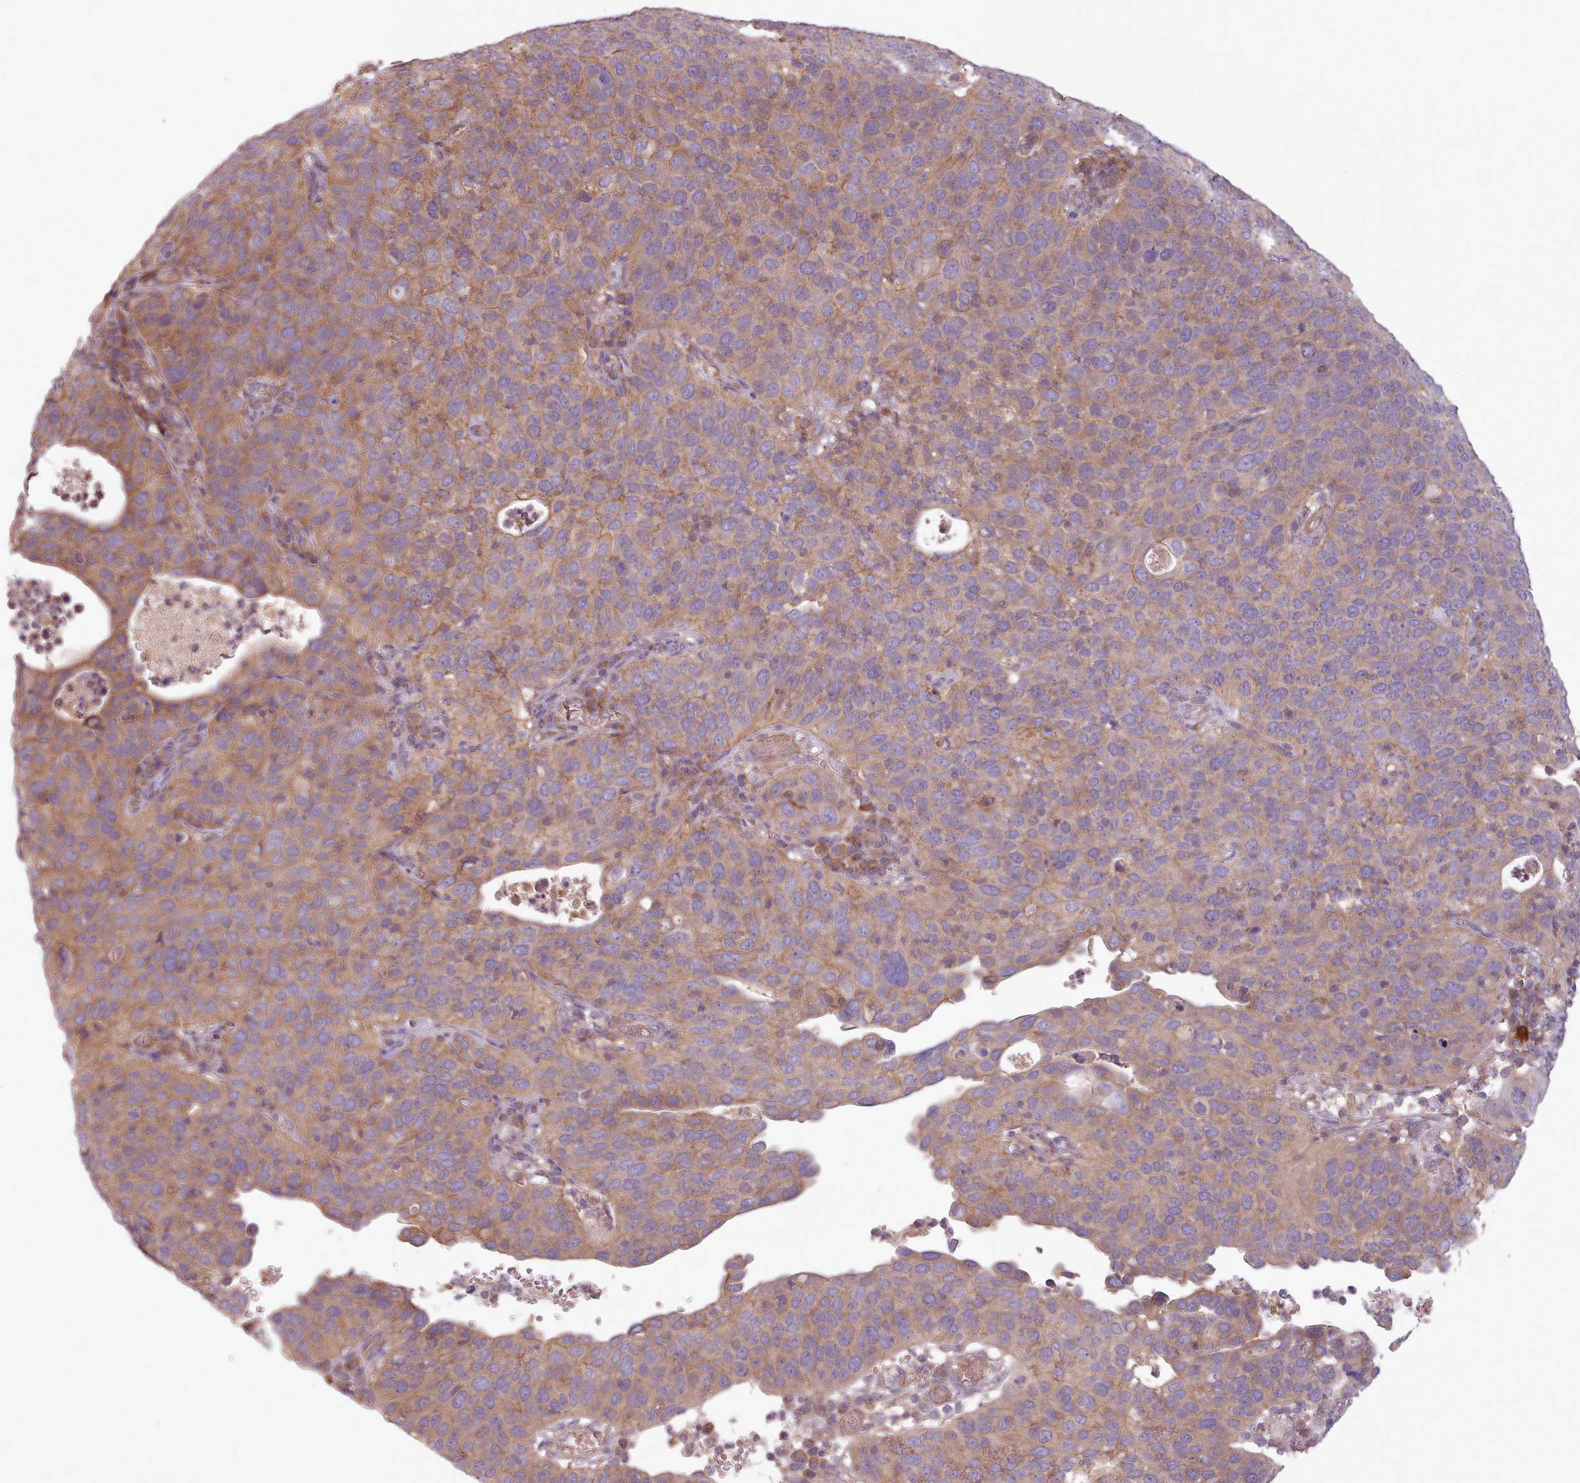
{"staining": {"intensity": "moderate", "quantity": ">75%", "location": "cytoplasmic/membranous"}, "tissue": "cervical cancer", "cell_type": "Tumor cells", "image_type": "cancer", "snomed": [{"axis": "morphology", "description": "Squamous cell carcinoma, NOS"}, {"axis": "topography", "description": "Cervix"}], "caption": "Human cervical squamous cell carcinoma stained for a protein (brown) exhibits moderate cytoplasmic/membranous positive staining in about >75% of tumor cells.", "gene": "NT5DC2", "patient": {"sex": "female", "age": 36}}